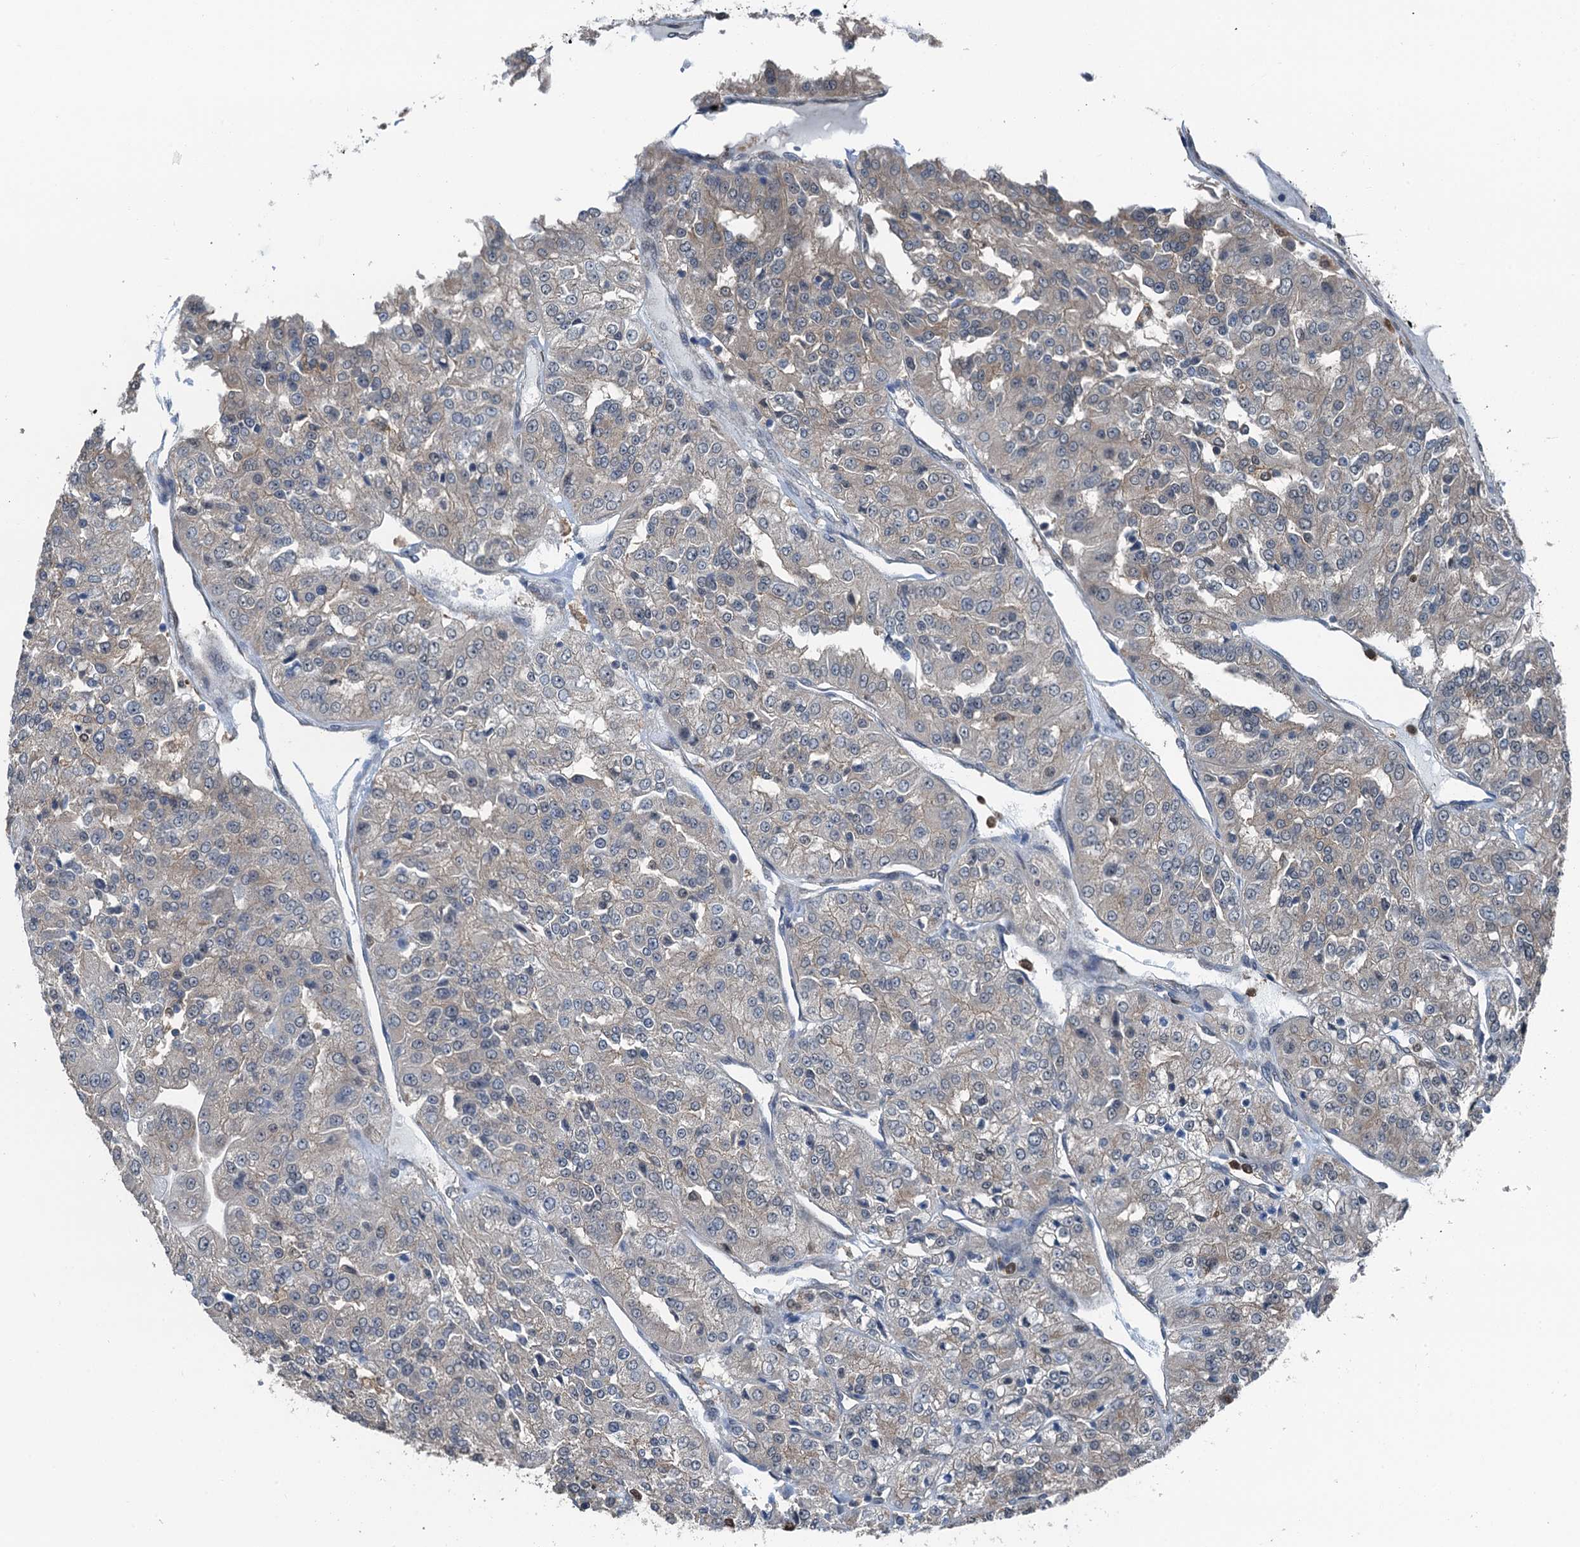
{"staining": {"intensity": "weak", "quantity": "25%-75%", "location": "cytoplasmic/membranous,nuclear"}, "tissue": "renal cancer", "cell_type": "Tumor cells", "image_type": "cancer", "snomed": [{"axis": "morphology", "description": "Adenocarcinoma, NOS"}, {"axis": "topography", "description": "Kidney"}], "caption": "This micrograph displays IHC staining of human renal cancer, with low weak cytoplasmic/membranous and nuclear expression in approximately 25%-75% of tumor cells.", "gene": "RNH1", "patient": {"sex": "female", "age": 63}}